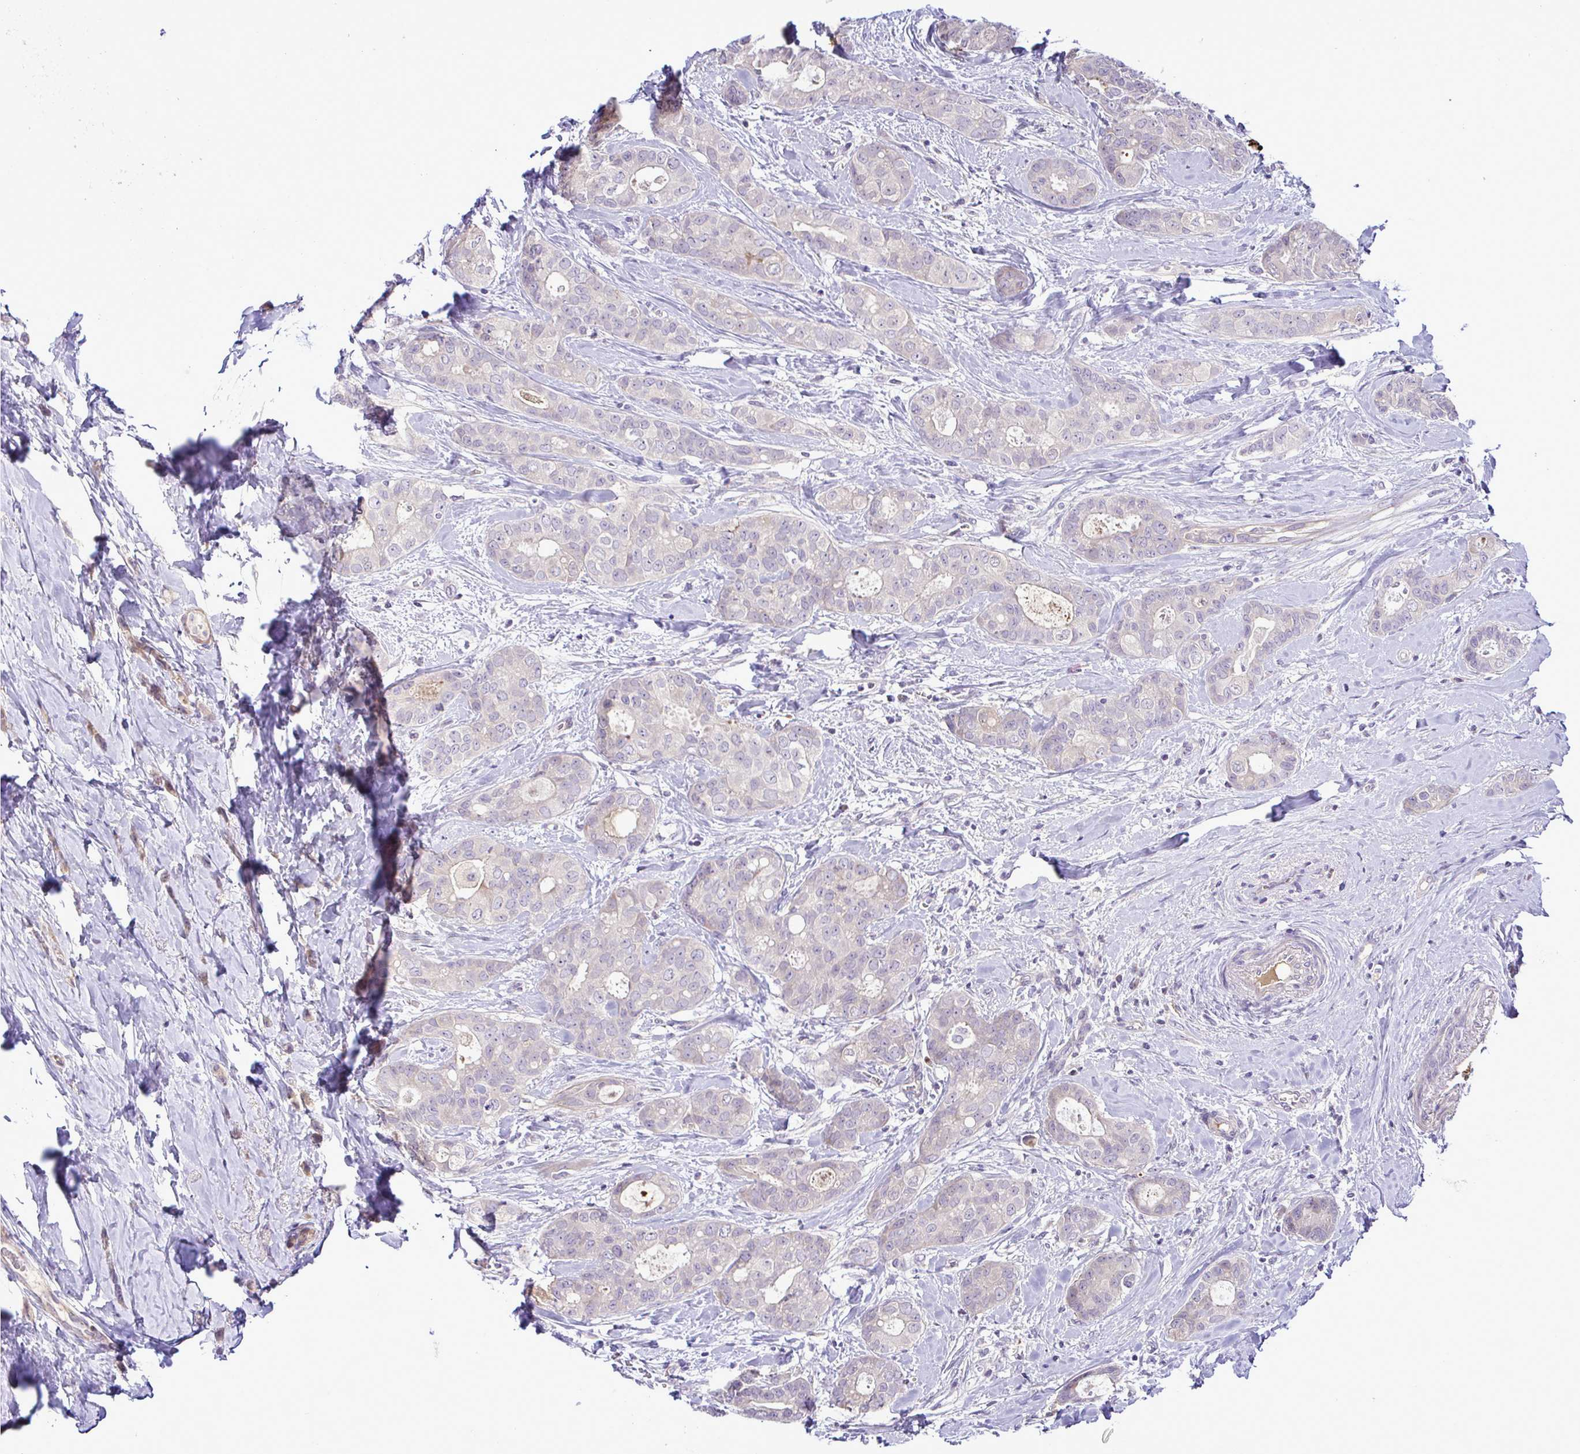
{"staining": {"intensity": "negative", "quantity": "none", "location": "none"}, "tissue": "breast cancer", "cell_type": "Tumor cells", "image_type": "cancer", "snomed": [{"axis": "morphology", "description": "Duct carcinoma"}, {"axis": "topography", "description": "Breast"}], "caption": "Immunohistochemical staining of breast cancer (intraductal carcinoma) shows no significant expression in tumor cells.", "gene": "SYNPO2L", "patient": {"sex": "female", "age": 45}}